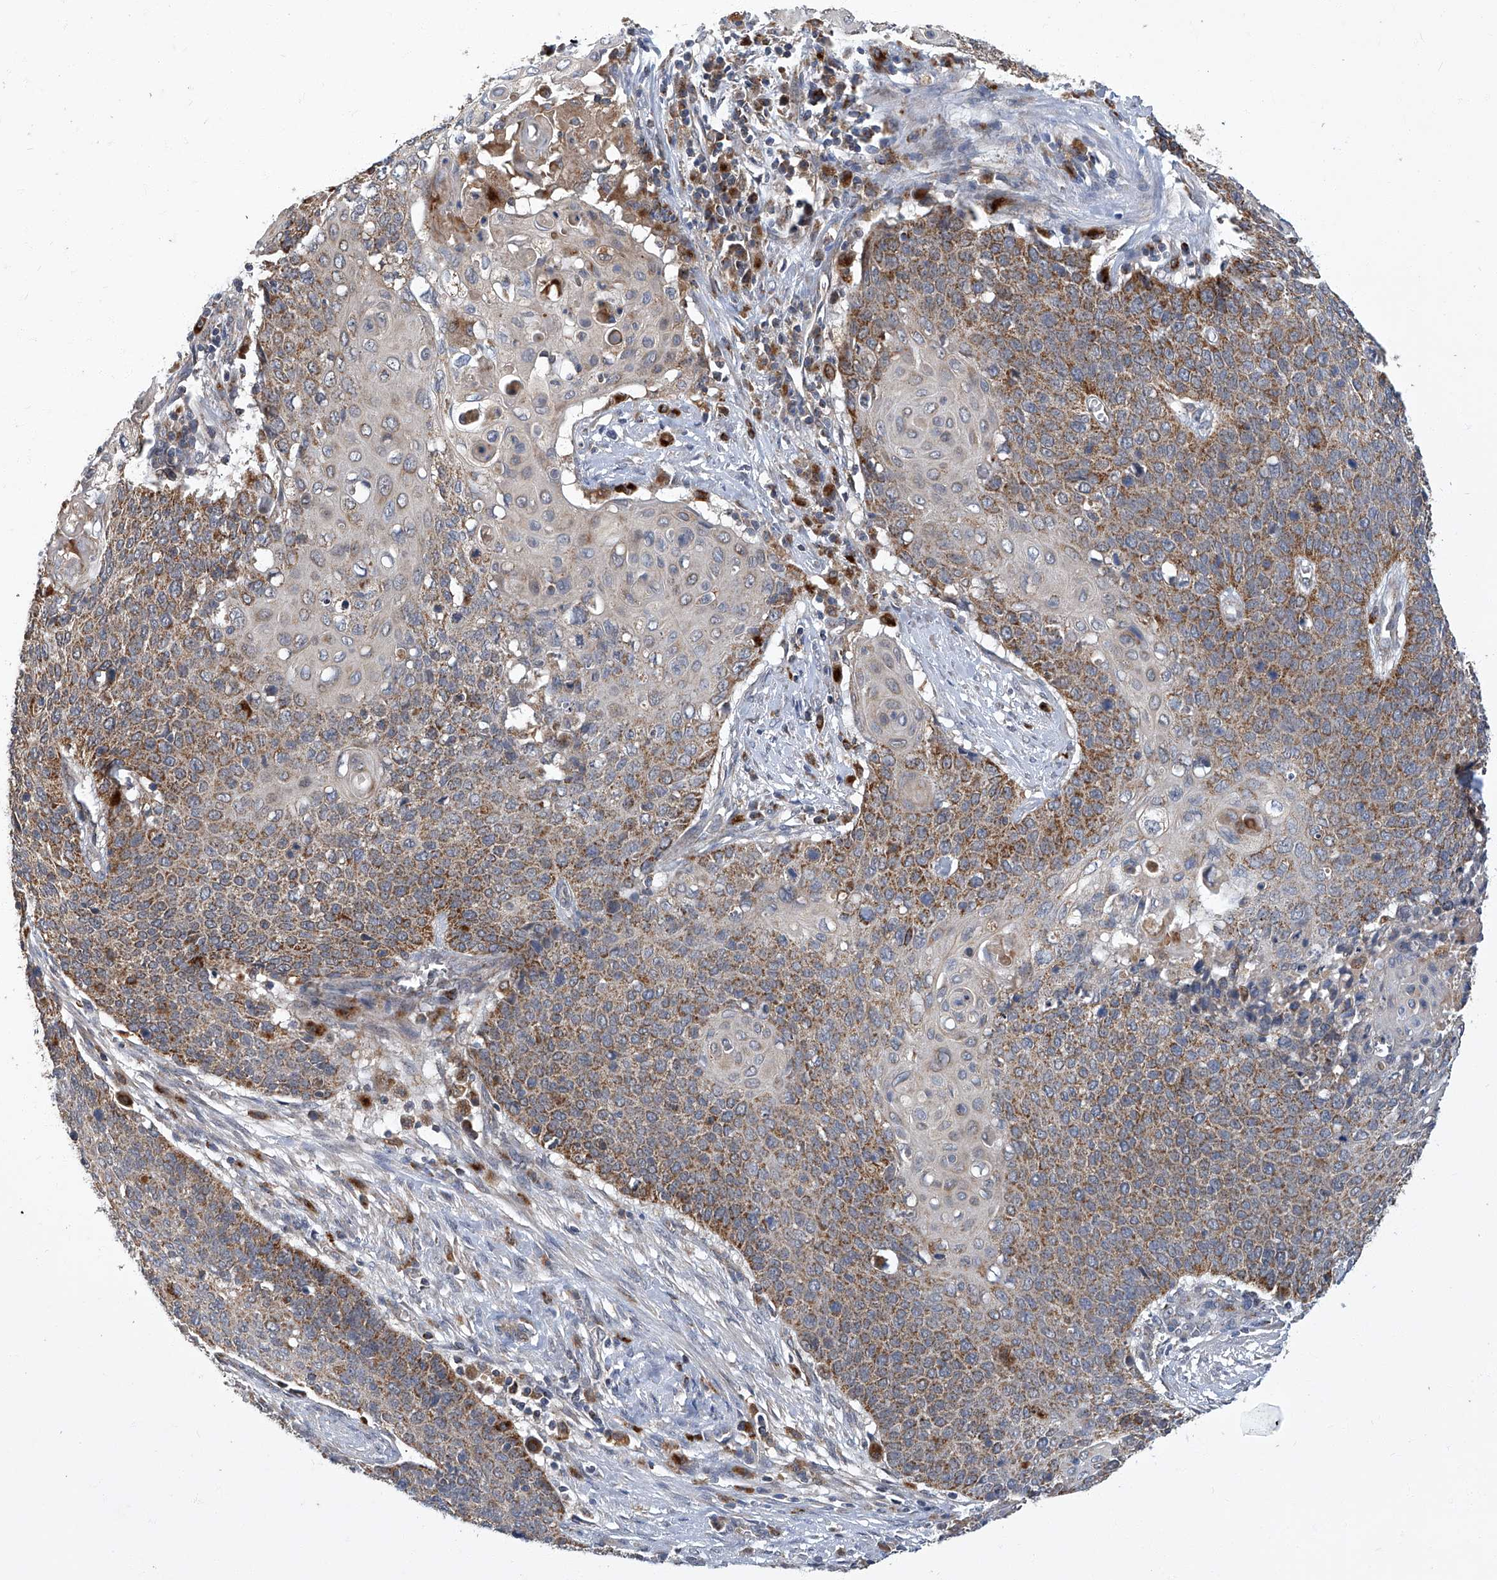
{"staining": {"intensity": "moderate", "quantity": ">75%", "location": "cytoplasmic/membranous"}, "tissue": "cervical cancer", "cell_type": "Tumor cells", "image_type": "cancer", "snomed": [{"axis": "morphology", "description": "Squamous cell carcinoma, NOS"}, {"axis": "topography", "description": "Cervix"}], "caption": "Moderate cytoplasmic/membranous staining is appreciated in approximately >75% of tumor cells in cervical squamous cell carcinoma. The staining was performed using DAB (3,3'-diaminobenzidine) to visualize the protein expression in brown, while the nuclei were stained in blue with hematoxylin (Magnification: 20x).", "gene": "TNFRSF13B", "patient": {"sex": "female", "age": 39}}